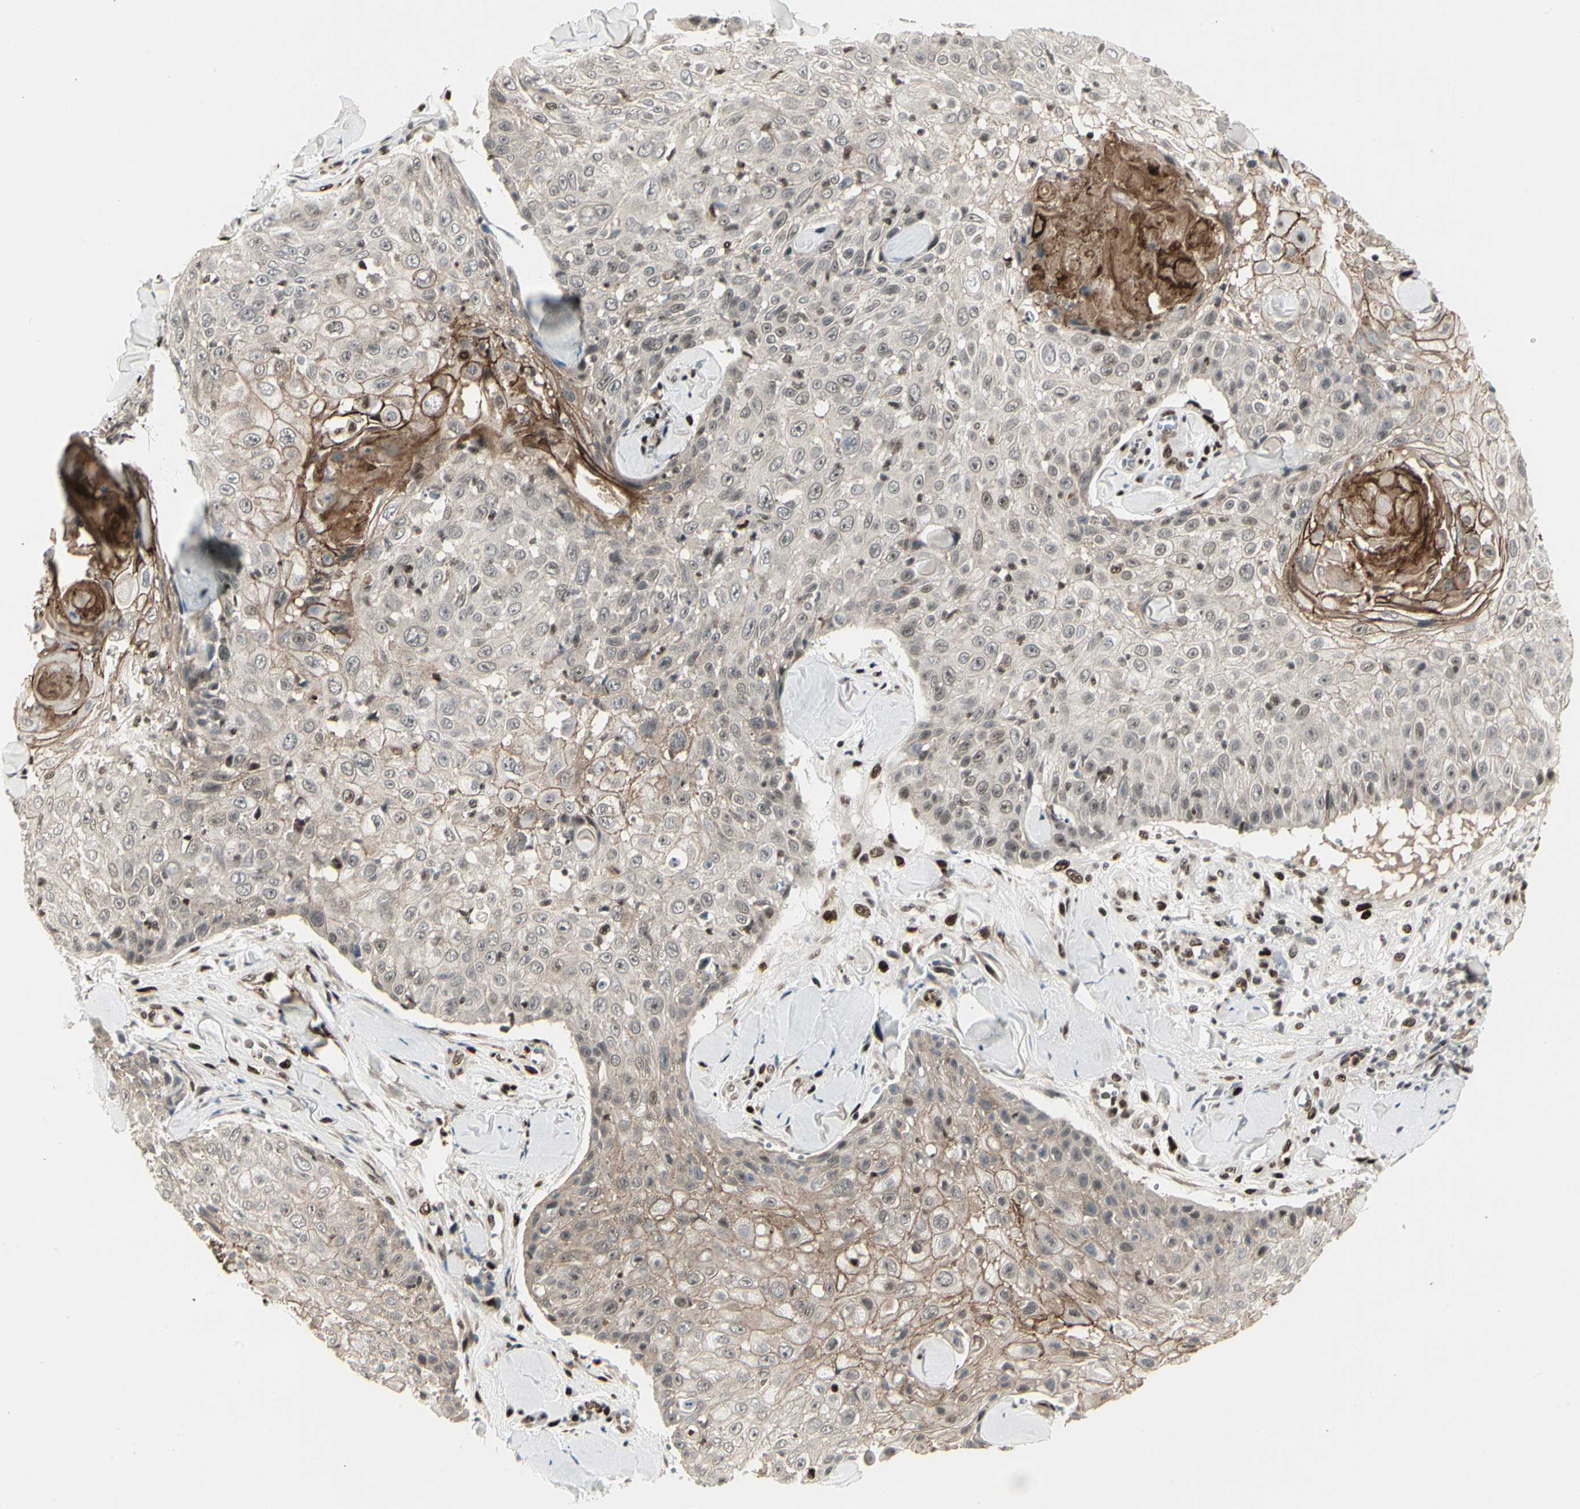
{"staining": {"intensity": "moderate", "quantity": "<25%", "location": "cytoplasmic/membranous"}, "tissue": "skin cancer", "cell_type": "Tumor cells", "image_type": "cancer", "snomed": [{"axis": "morphology", "description": "Squamous cell carcinoma, NOS"}, {"axis": "topography", "description": "Skin"}], "caption": "About <25% of tumor cells in skin cancer display moderate cytoplasmic/membranous protein positivity as visualized by brown immunohistochemical staining.", "gene": "FOXJ2", "patient": {"sex": "male", "age": 86}}